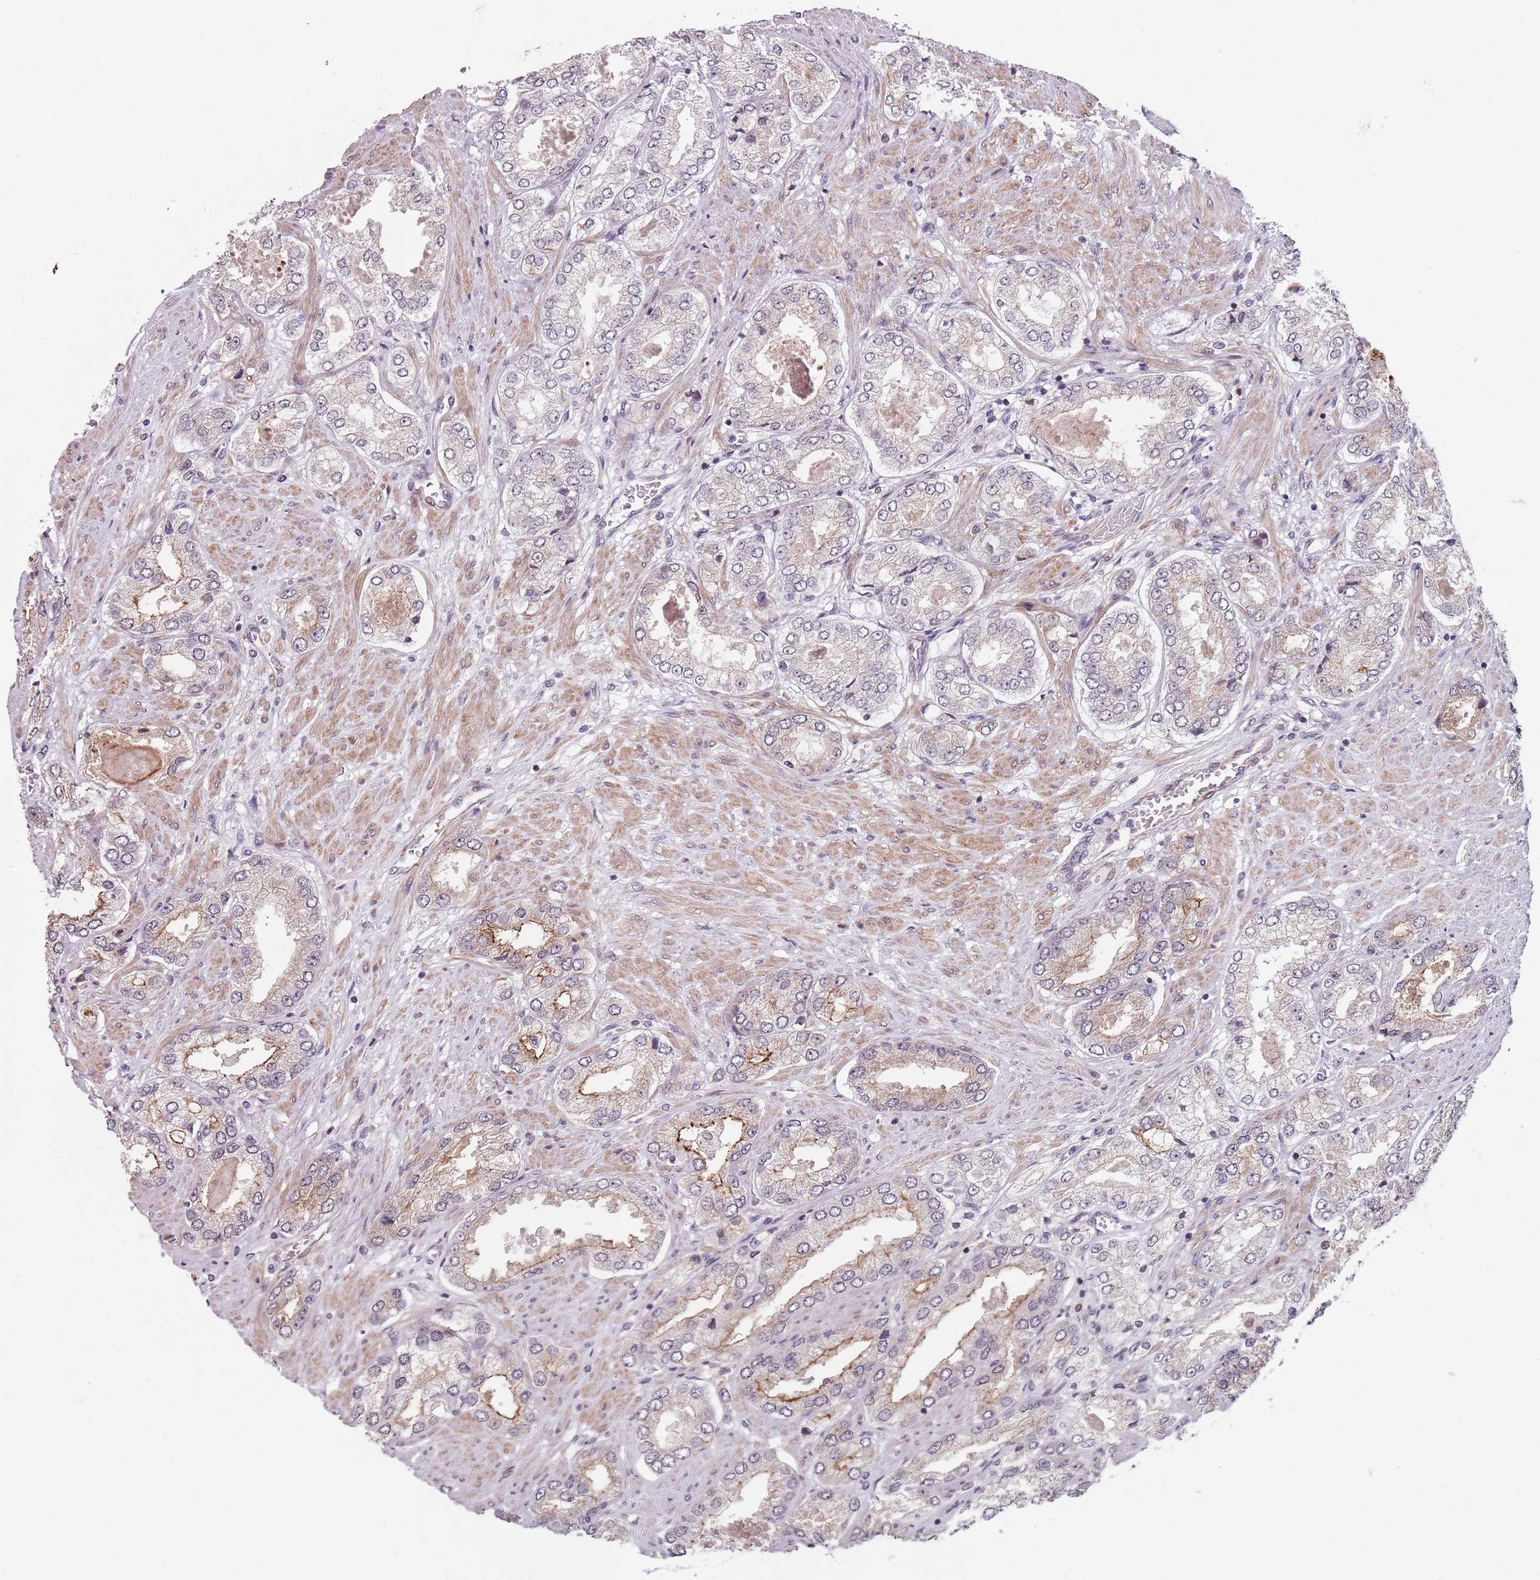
{"staining": {"intensity": "moderate", "quantity": "<25%", "location": "cytoplasmic/membranous"}, "tissue": "prostate cancer", "cell_type": "Tumor cells", "image_type": "cancer", "snomed": [{"axis": "morphology", "description": "Adenocarcinoma, High grade"}, {"axis": "topography", "description": "Prostate"}], "caption": "A brown stain labels moderate cytoplasmic/membranous staining of a protein in human prostate cancer tumor cells. (brown staining indicates protein expression, while blue staining denotes nuclei).", "gene": "TMC4", "patient": {"sex": "male", "age": 68}}